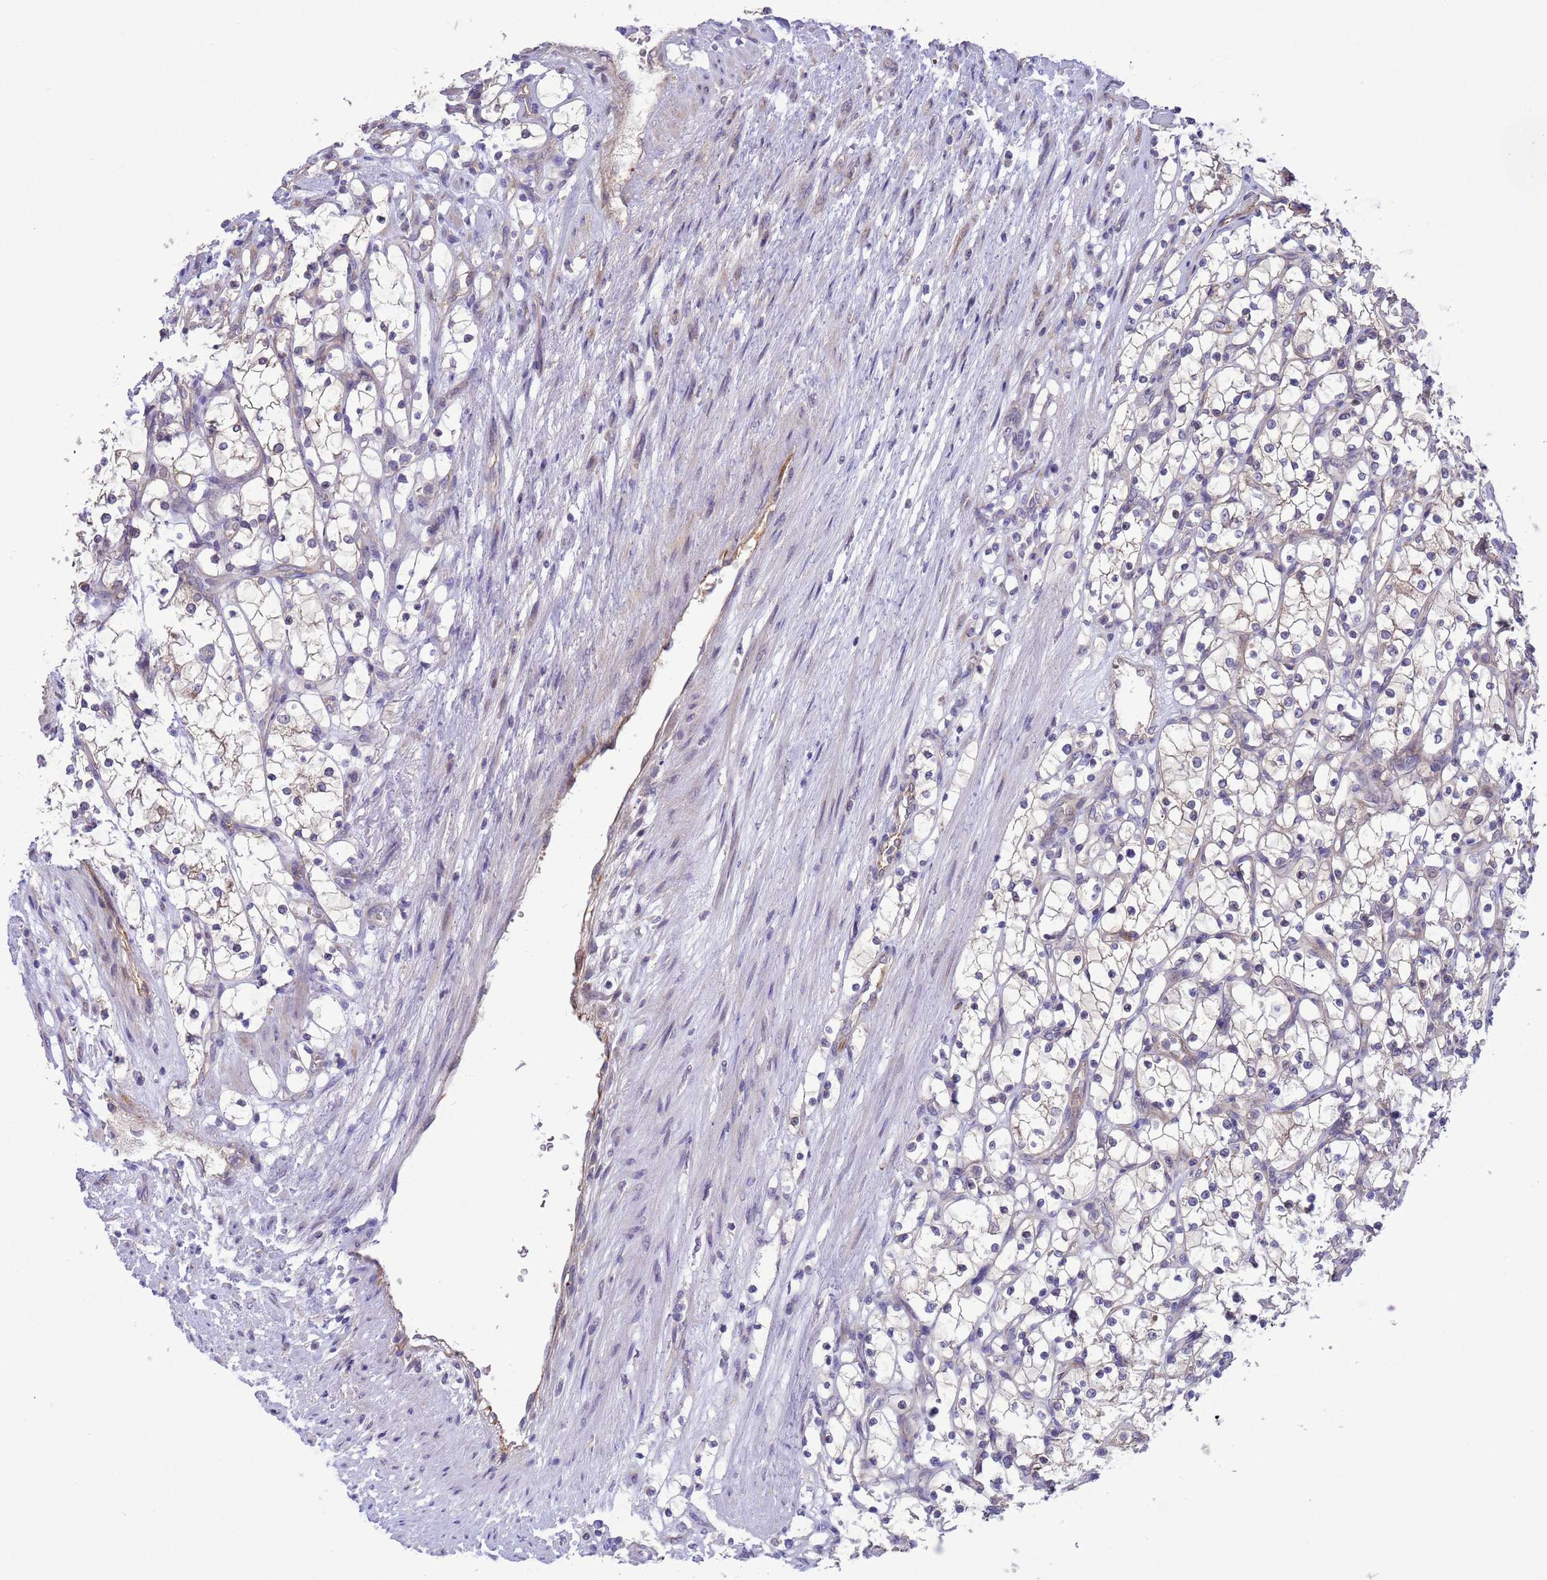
{"staining": {"intensity": "negative", "quantity": "none", "location": "none"}, "tissue": "renal cancer", "cell_type": "Tumor cells", "image_type": "cancer", "snomed": [{"axis": "morphology", "description": "Adenocarcinoma, NOS"}, {"axis": "topography", "description": "Kidney"}], "caption": "DAB immunohistochemical staining of human adenocarcinoma (renal) demonstrates no significant staining in tumor cells.", "gene": "GJA10", "patient": {"sex": "female", "age": 69}}